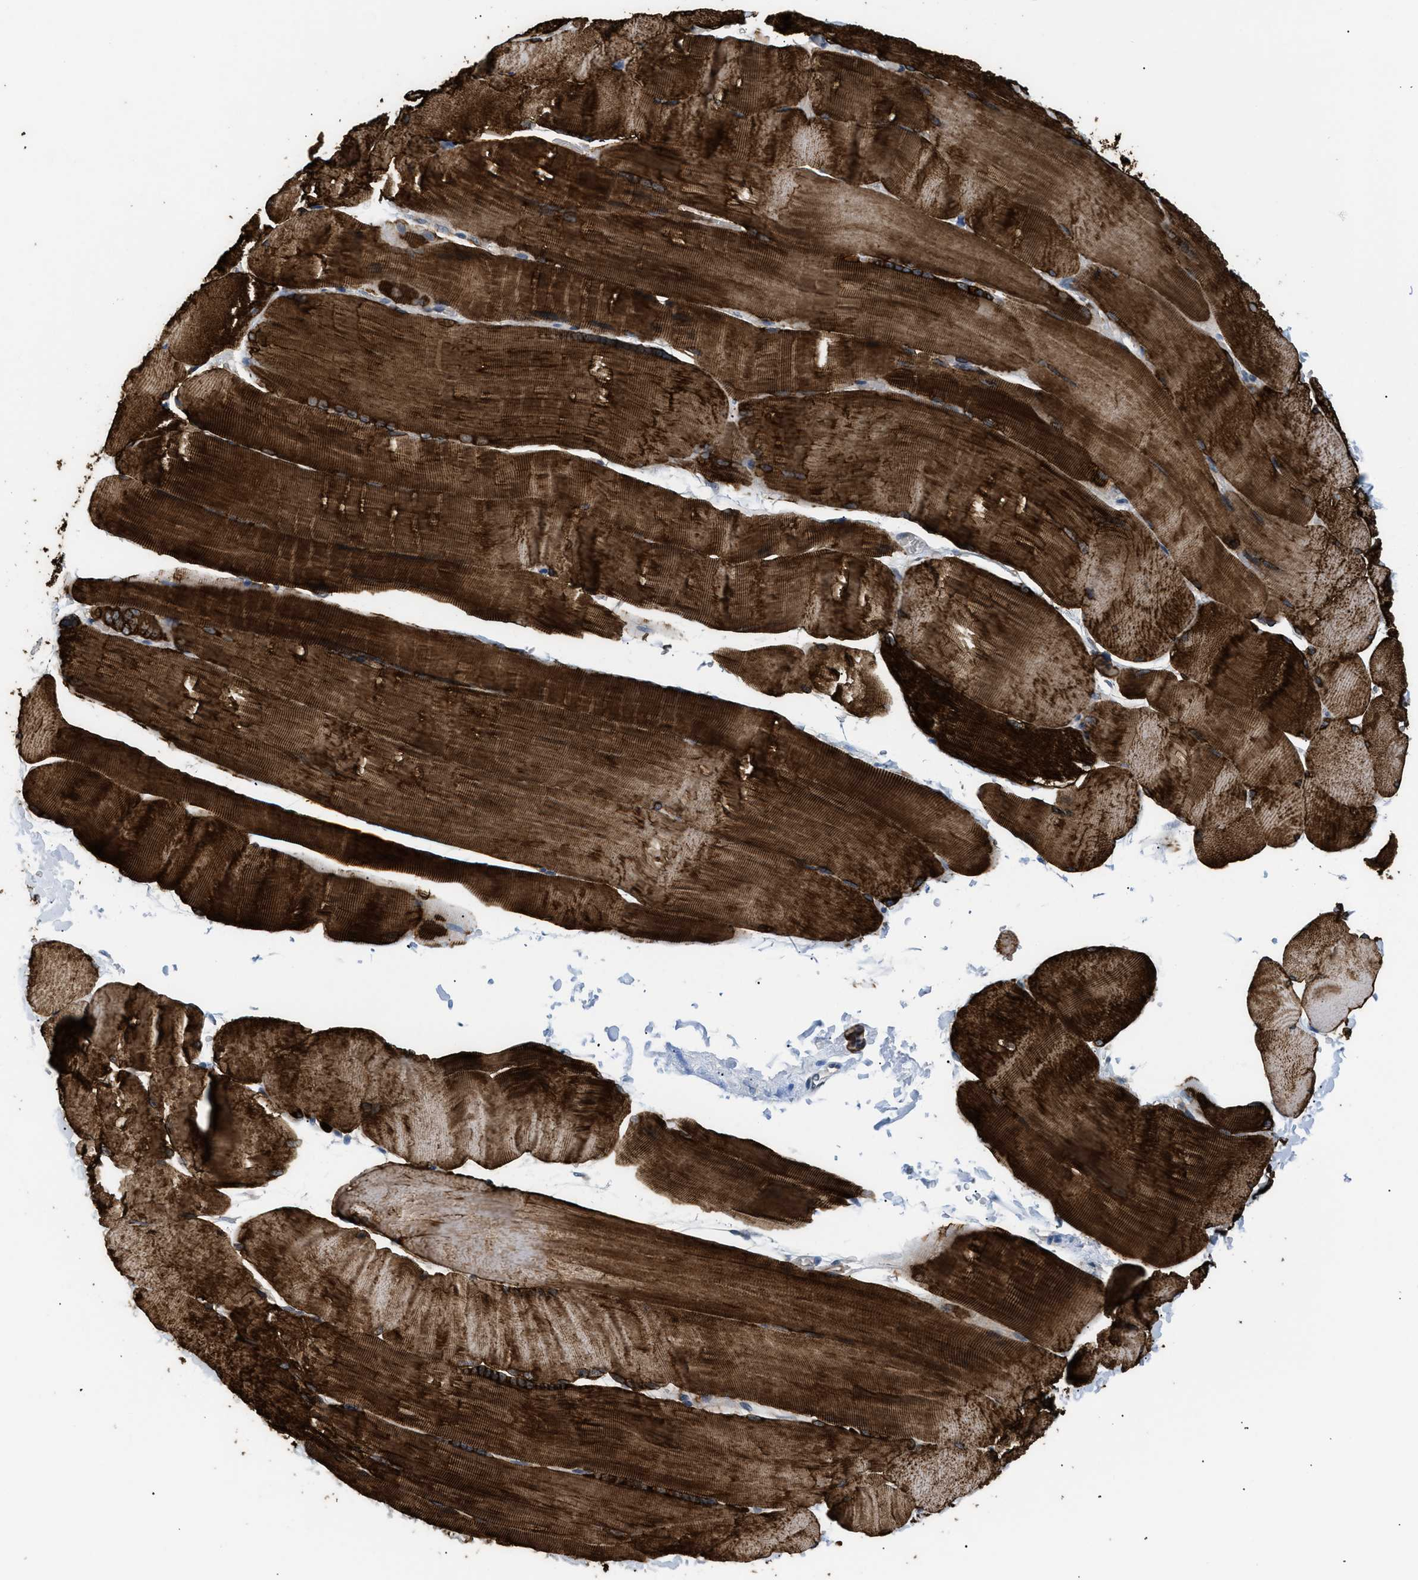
{"staining": {"intensity": "strong", "quantity": ">75%", "location": "cytoplasmic/membranous"}, "tissue": "skeletal muscle", "cell_type": "Myocytes", "image_type": "normal", "snomed": [{"axis": "morphology", "description": "Normal tissue, NOS"}, {"axis": "topography", "description": "Skin"}, {"axis": "topography", "description": "Skeletal muscle"}], "caption": "Immunohistochemistry of benign skeletal muscle displays high levels of strong cytoplasmic/membranous positivity in about >75% of myocytes.", "gene": "ICA1", "patient": {"sex": "male", "age": 83}}